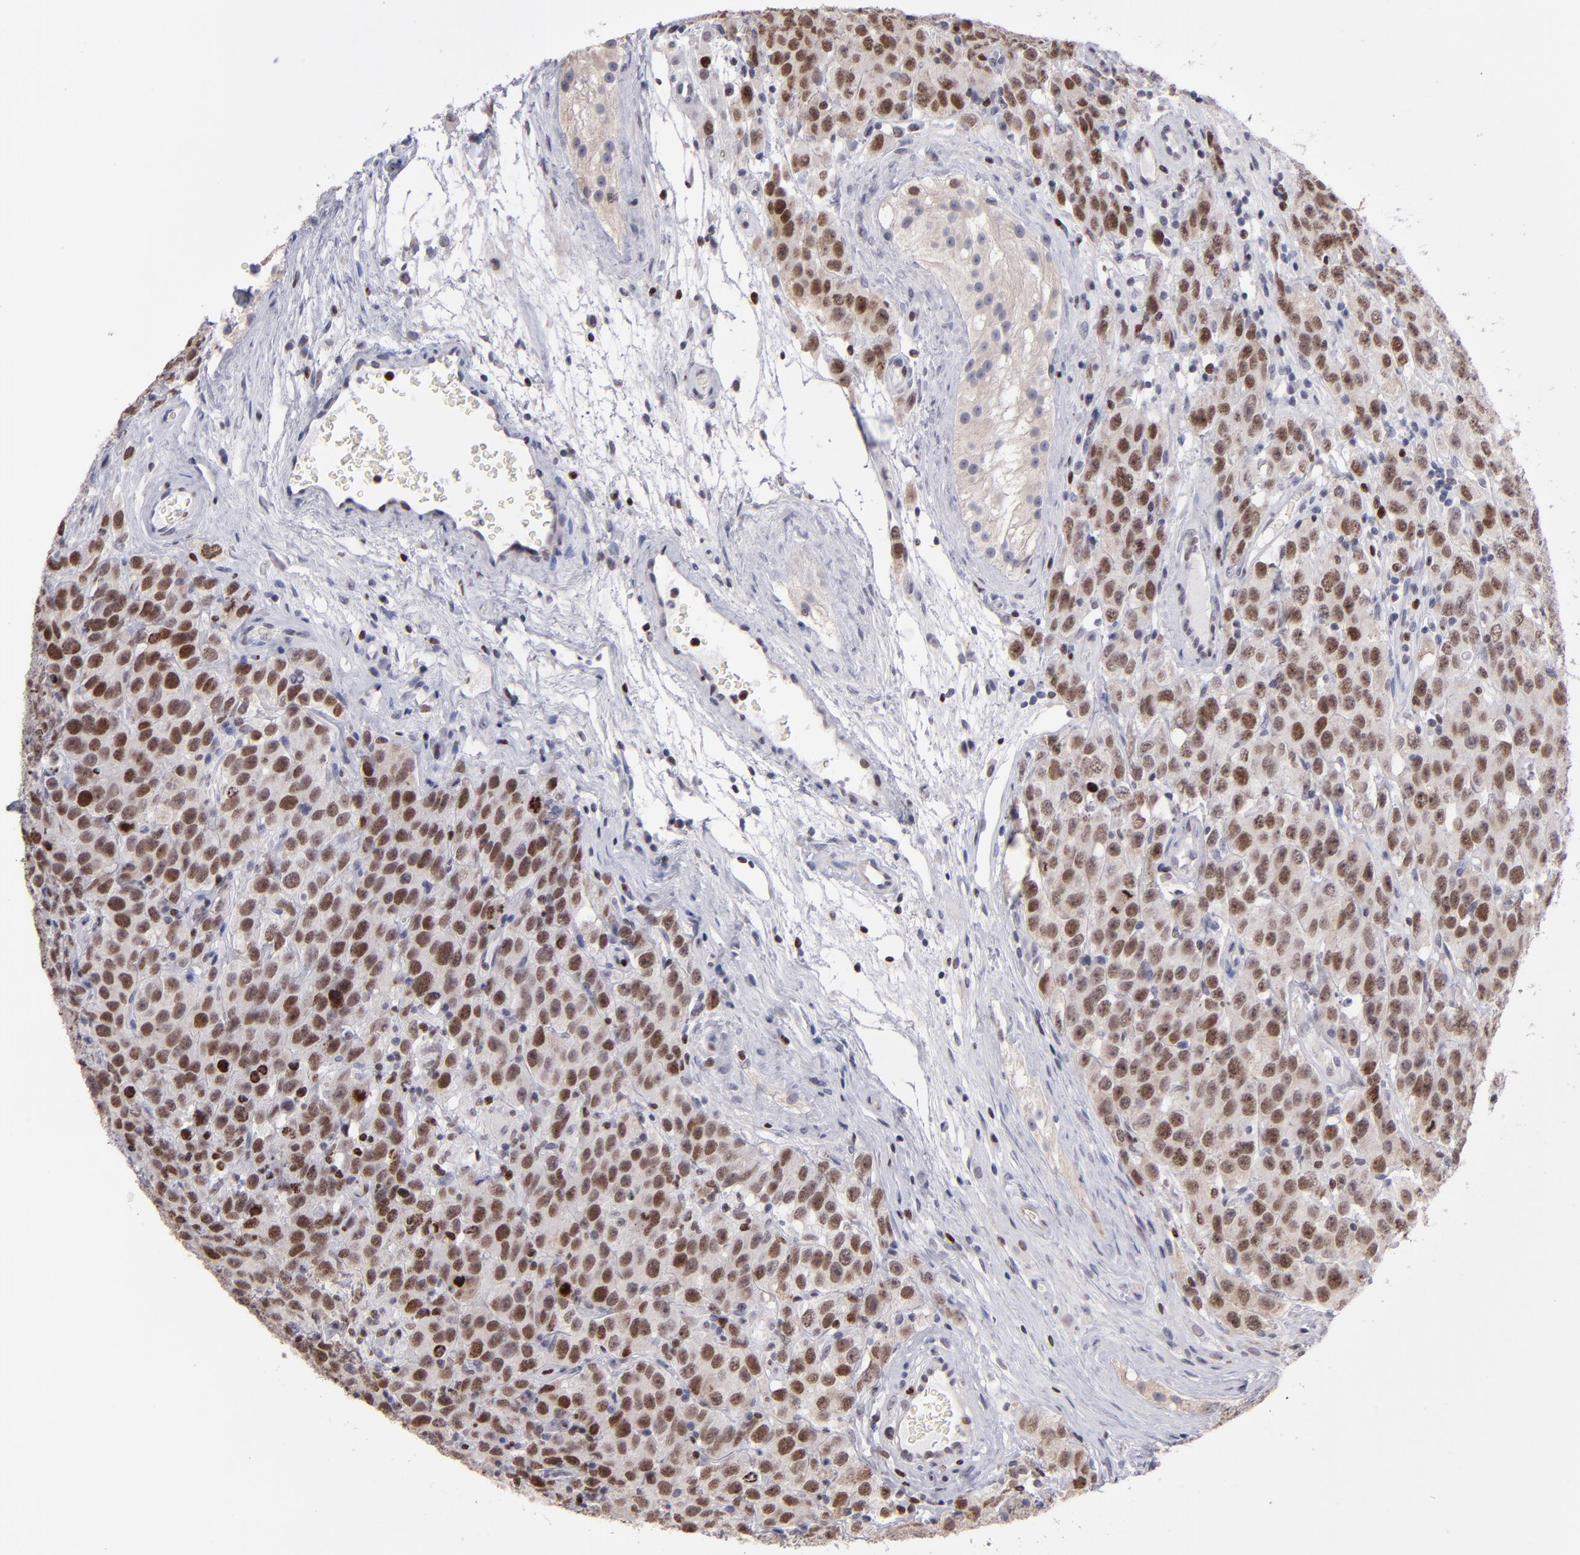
{"staining": {"intensity": "moderate", "quantity": ">75%", "location": "nuclear"}, "tissue": "testis cancer", "cell_type": "Tumor cells", "image_type": "cancer", "snomed": [{"axis": "morphology", "description": "Seminoma, NOS"}, {"axis": "topography", "description": "Testis"}], "caption": "Immunohistochemistry (IHC) image of testis seminoma stained for a protein (brown), which shows medium levels of moderate nuclear expression in approximately >75% of tumor cells.", "gene": "POLA1", "patient": {"sex": "male", "age": 52}}